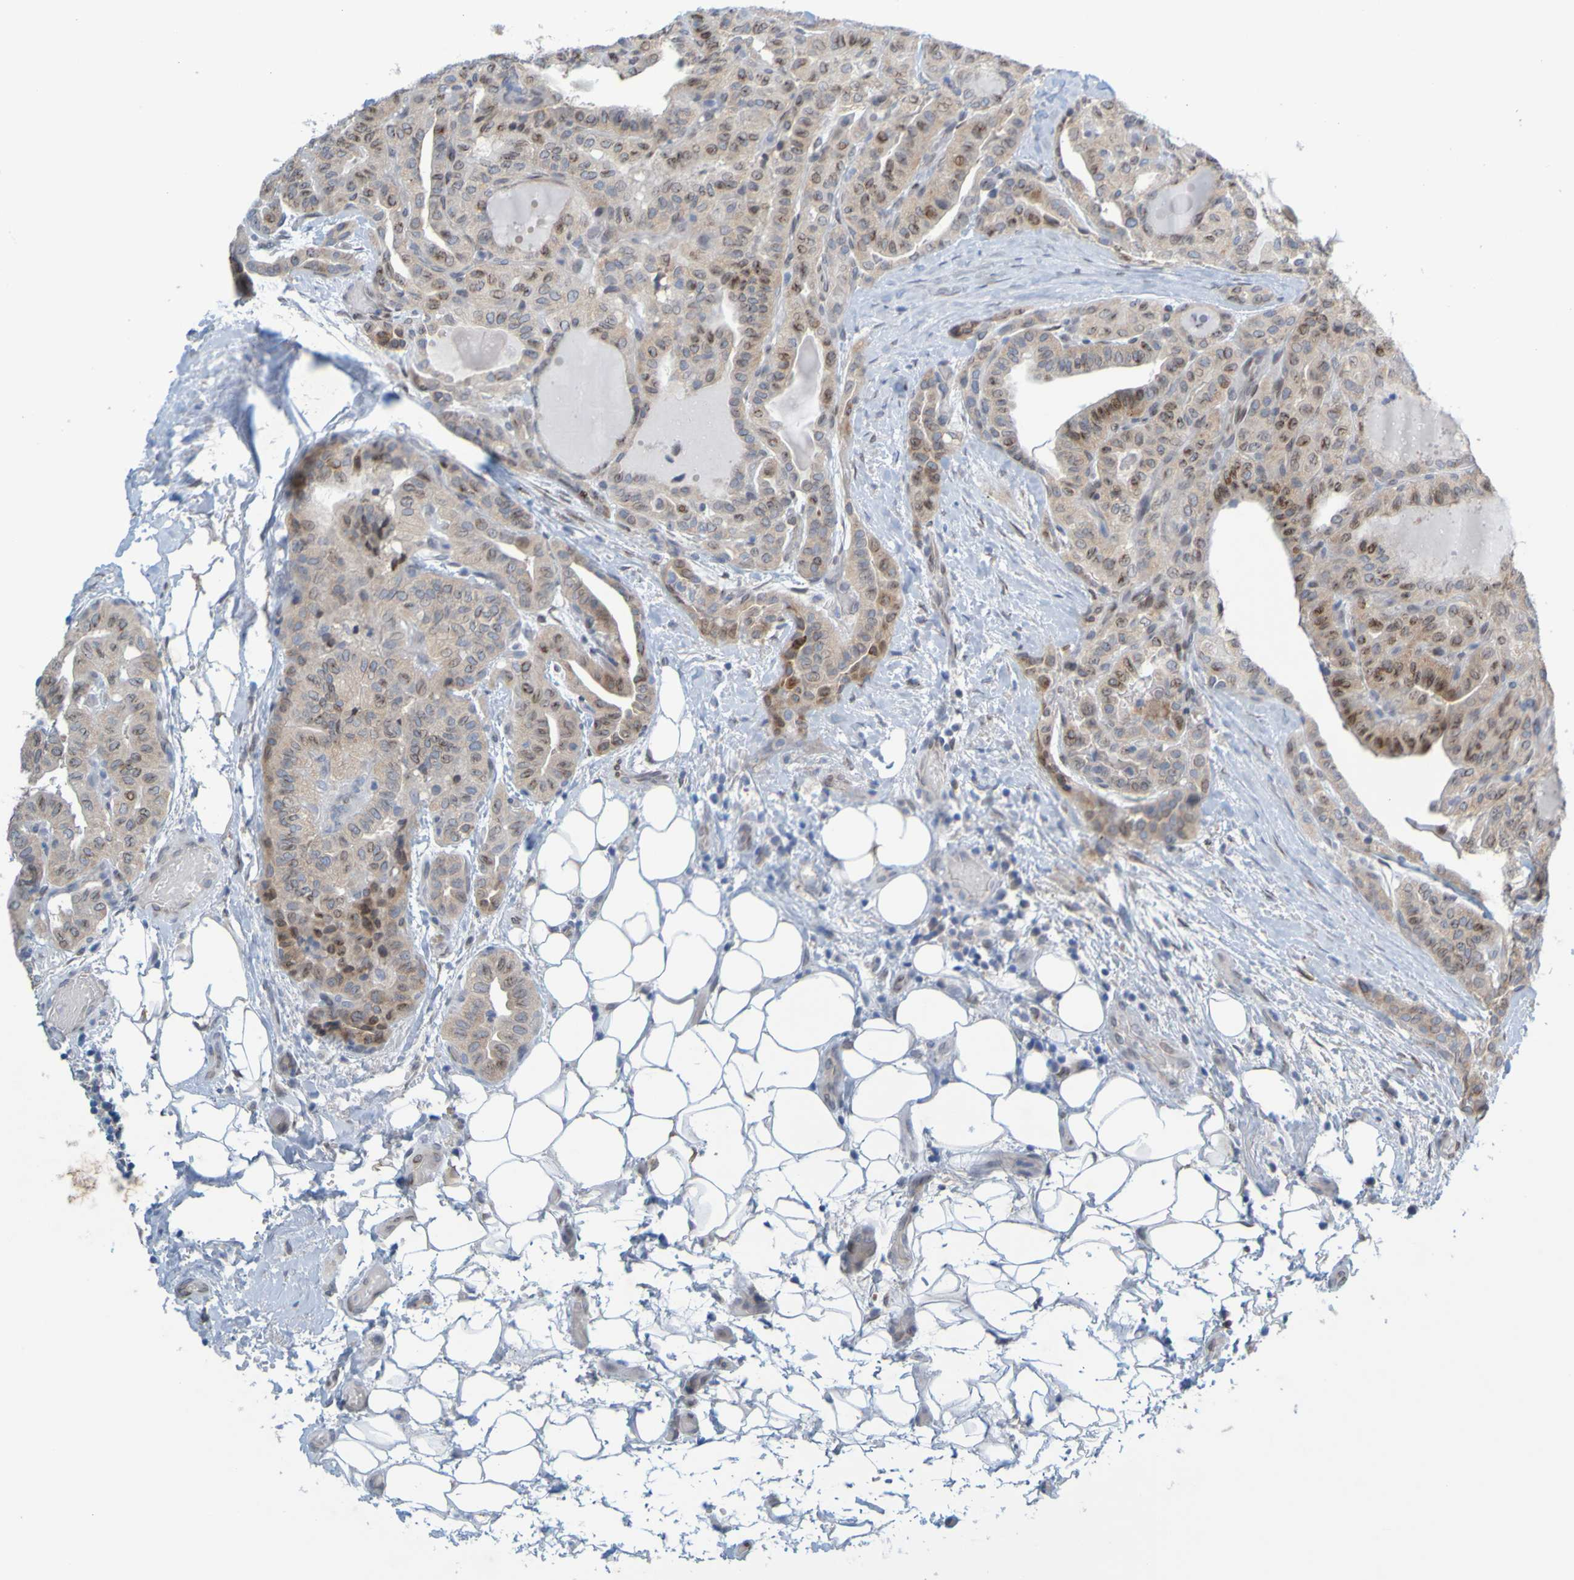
{"staining": {"intensity": "moderate", "quantity": ">75%", "location": "cytoplasmic/membranous,nuclear"}, "tissue": "thyroid cancer", "cell_type": "Tumor cells", "image_type": "cancer", "snomed": [{"axis": "morphology", "description": "Papillary adenocarcinoma, NOS"}, {"axis": "topography", "description": "Thyroid gland"}], "caption": "This image displays immunohistochemistry staining of thyroid papillary adenocarcinoma, with medium moderate cytoplasmic/membranous and nuclear staining in about >75% of tumor cells.", "gene": "MAG", "patient": {"sex": "male", "age": 77}}